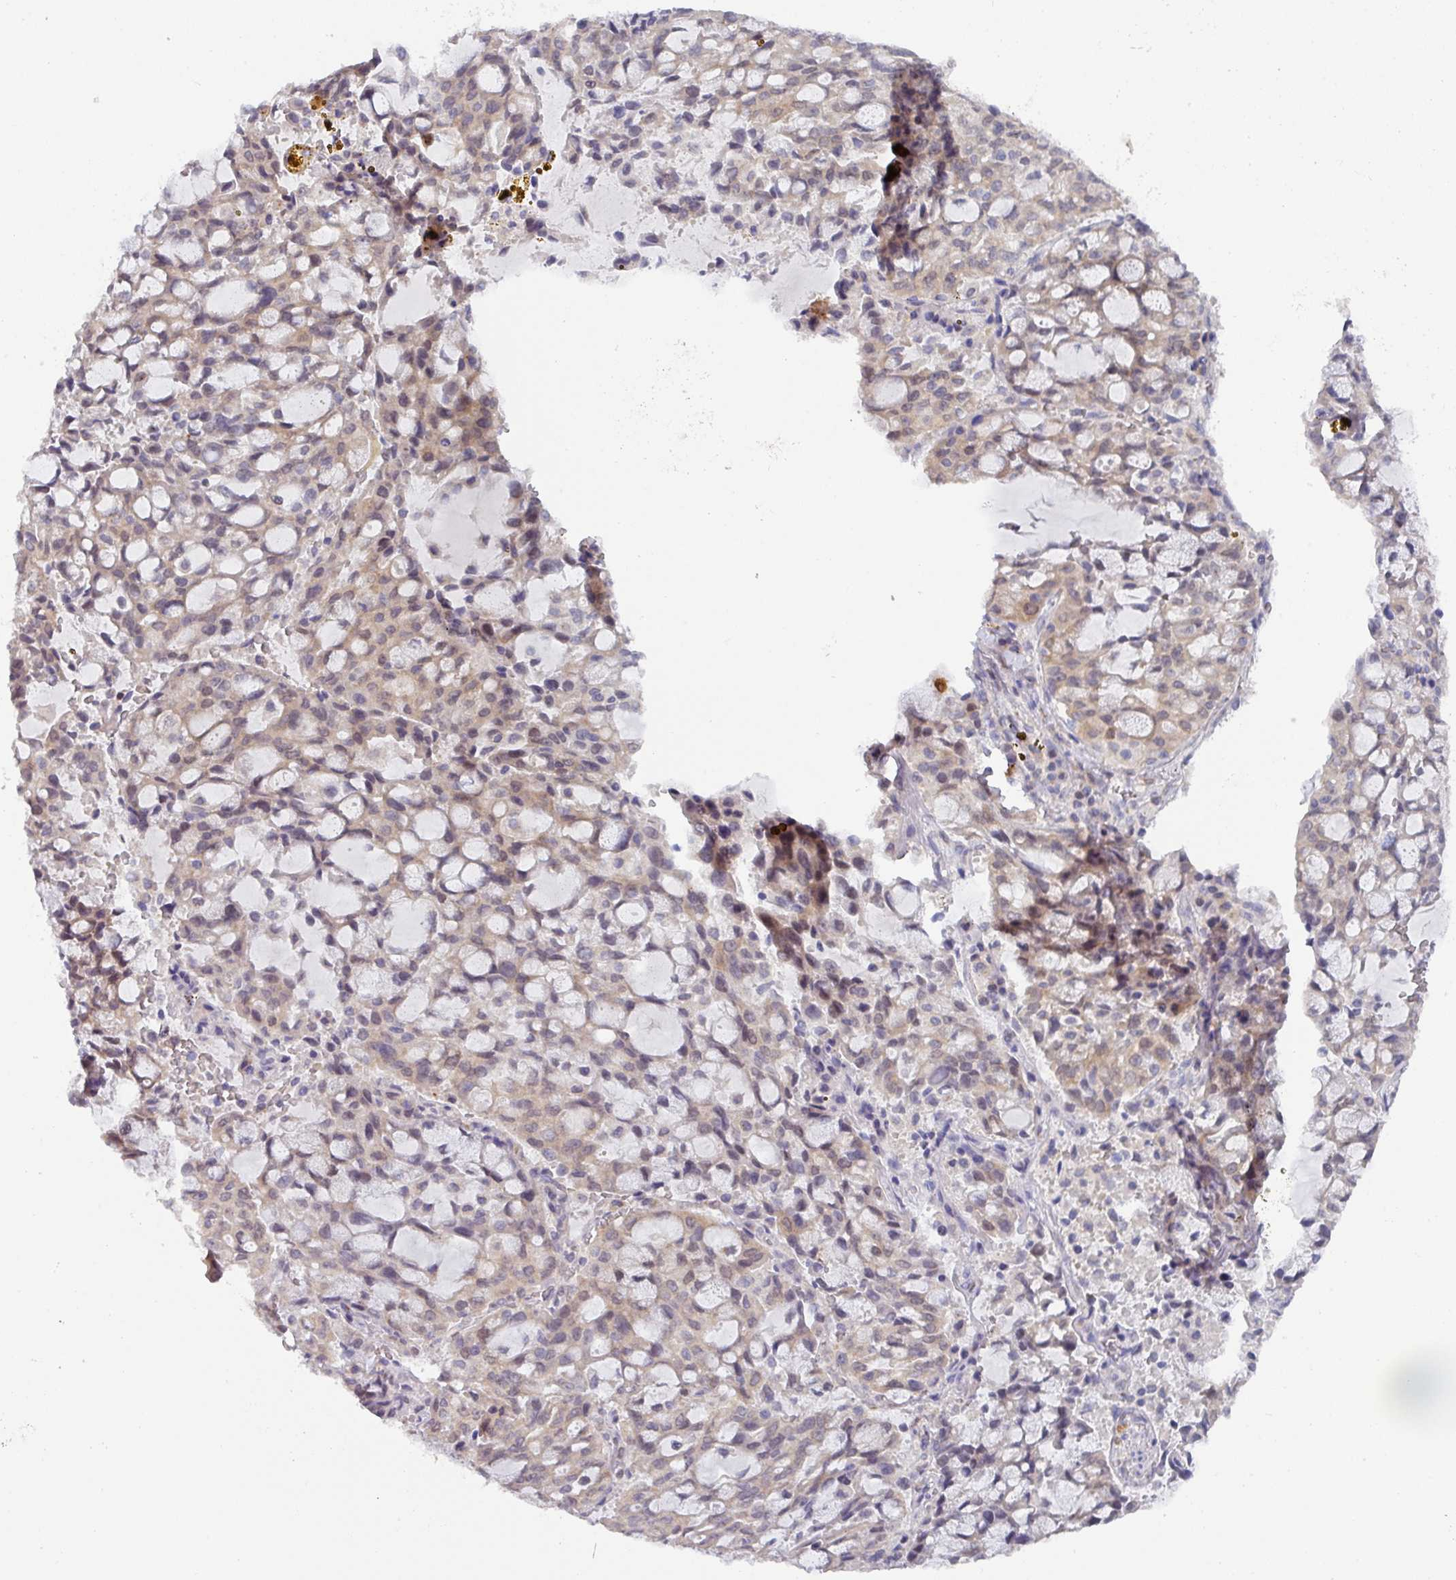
{"staining": {"intensity": "weak", "quantity": ">75%", "location": "cytoplasmic/membranous"}, "tissue": "lung cancer", "cell_type": "Tumor cells", "image_type": "cancer", "snomed": [{"axis": "morphology", "description": "Adenocarcinoma, NOS"}, {"axis": "topography", "description": "Lung"}], "caption": "A brown stain highlights weak cytoplasmic/membranous positivity of a protein in lung cancer tumor cells.", "gene": "DCAF12L2", "patient": {"sex": "female", "age": 44}}